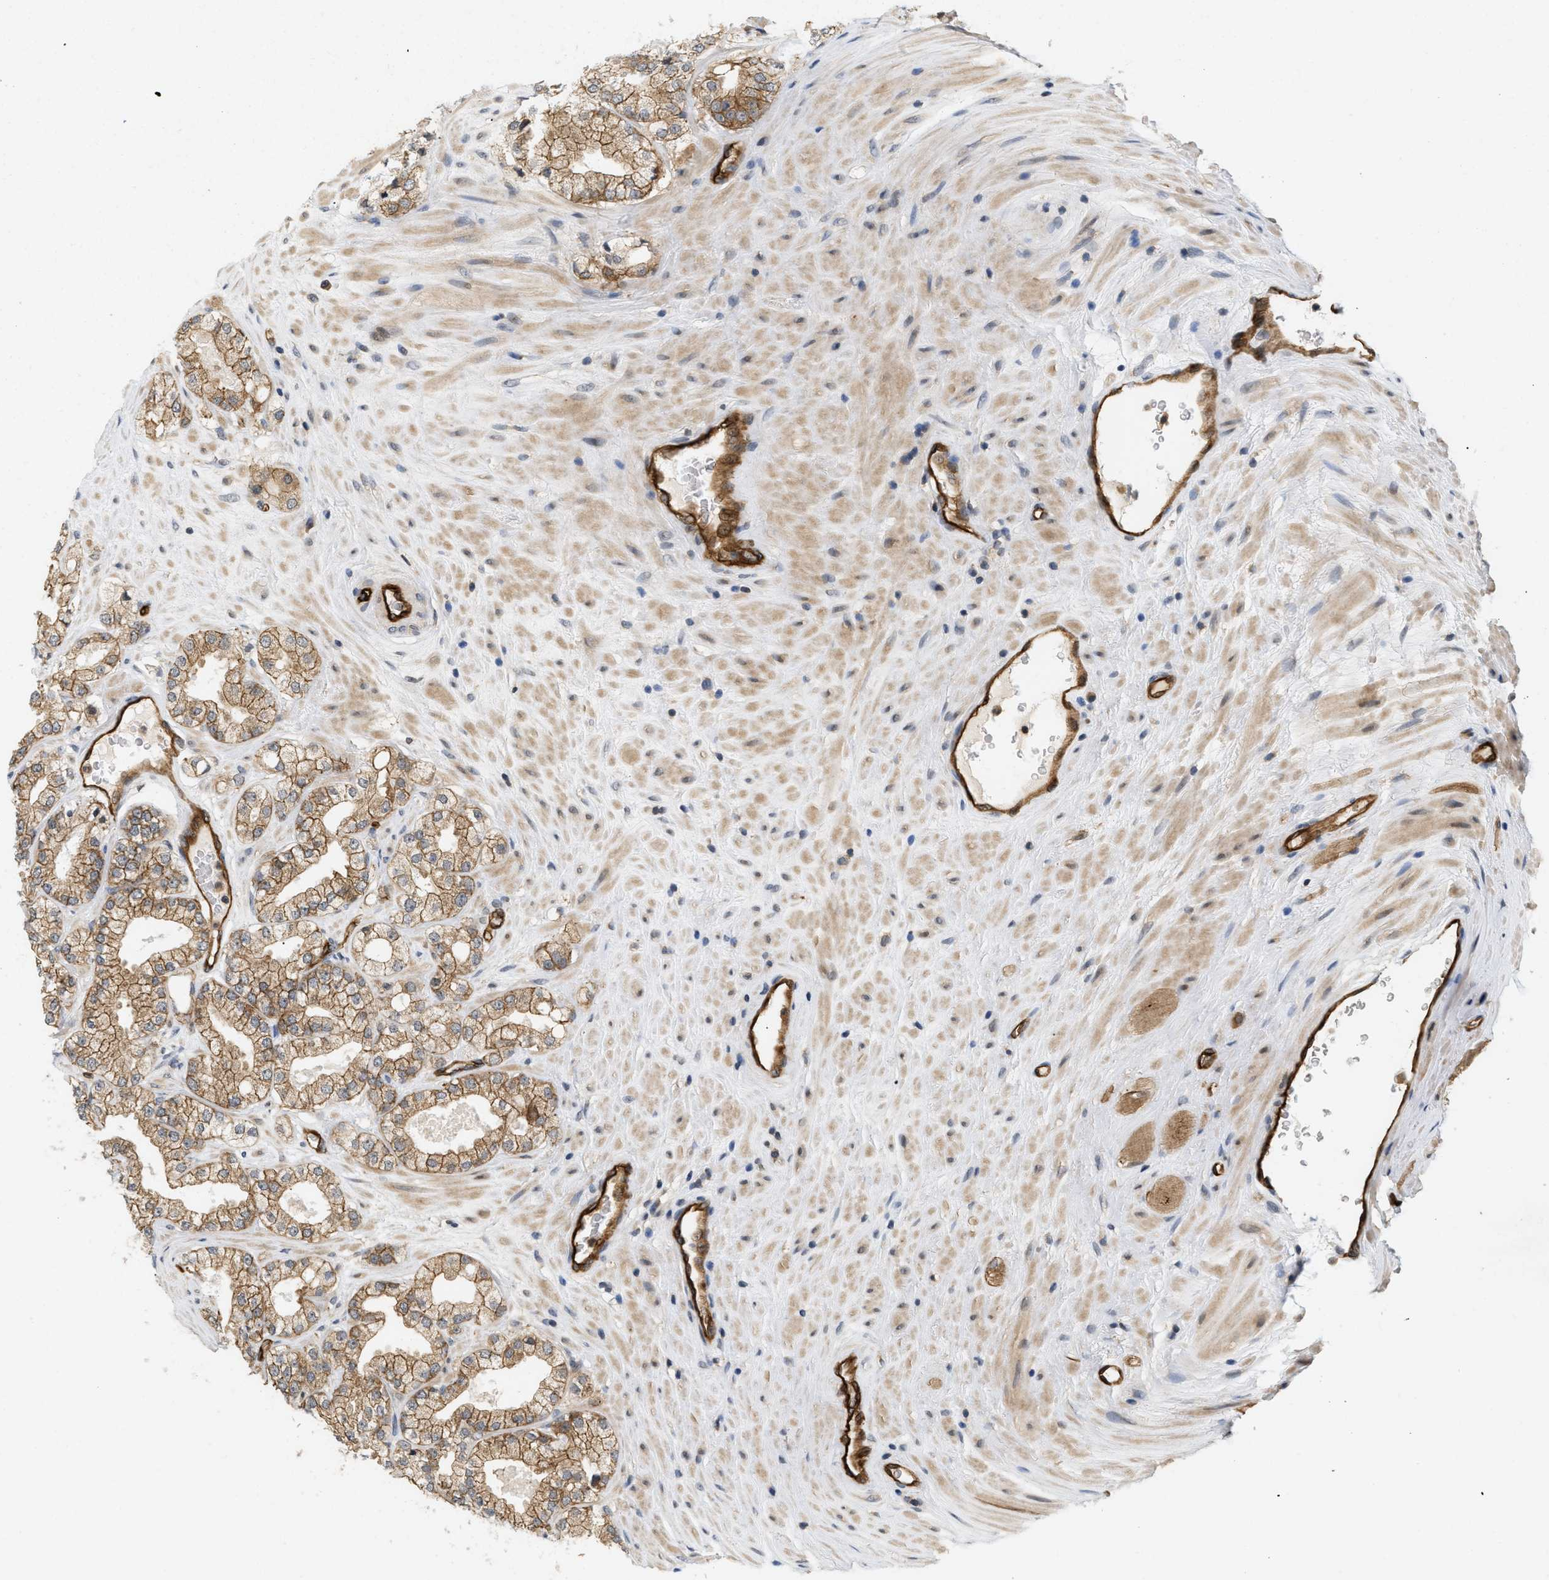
{"staining": {"intensity": "moderate", "quantity": ">75%", "location": "cytoplasmic/membranous"}, "tissue": "prostate cancer", "cell_type": "Tumor cells", "image_type": "cancer", "snomed": [{"axis": "morphology", "description": "Adenocarcinoma, High grade"}, {"axis": "topography", "description": "Prostate"}], "caption": "The histopathology image reveals a brown stain indicating the presence of a protein in the cytoplasmic/membranous of tumor cells in prostate cancer (high-grade adenocarcinoma). Nuclei are stained in blue.", "gene": "PALMD", "patient": {"sex": "male", "age": 71}}